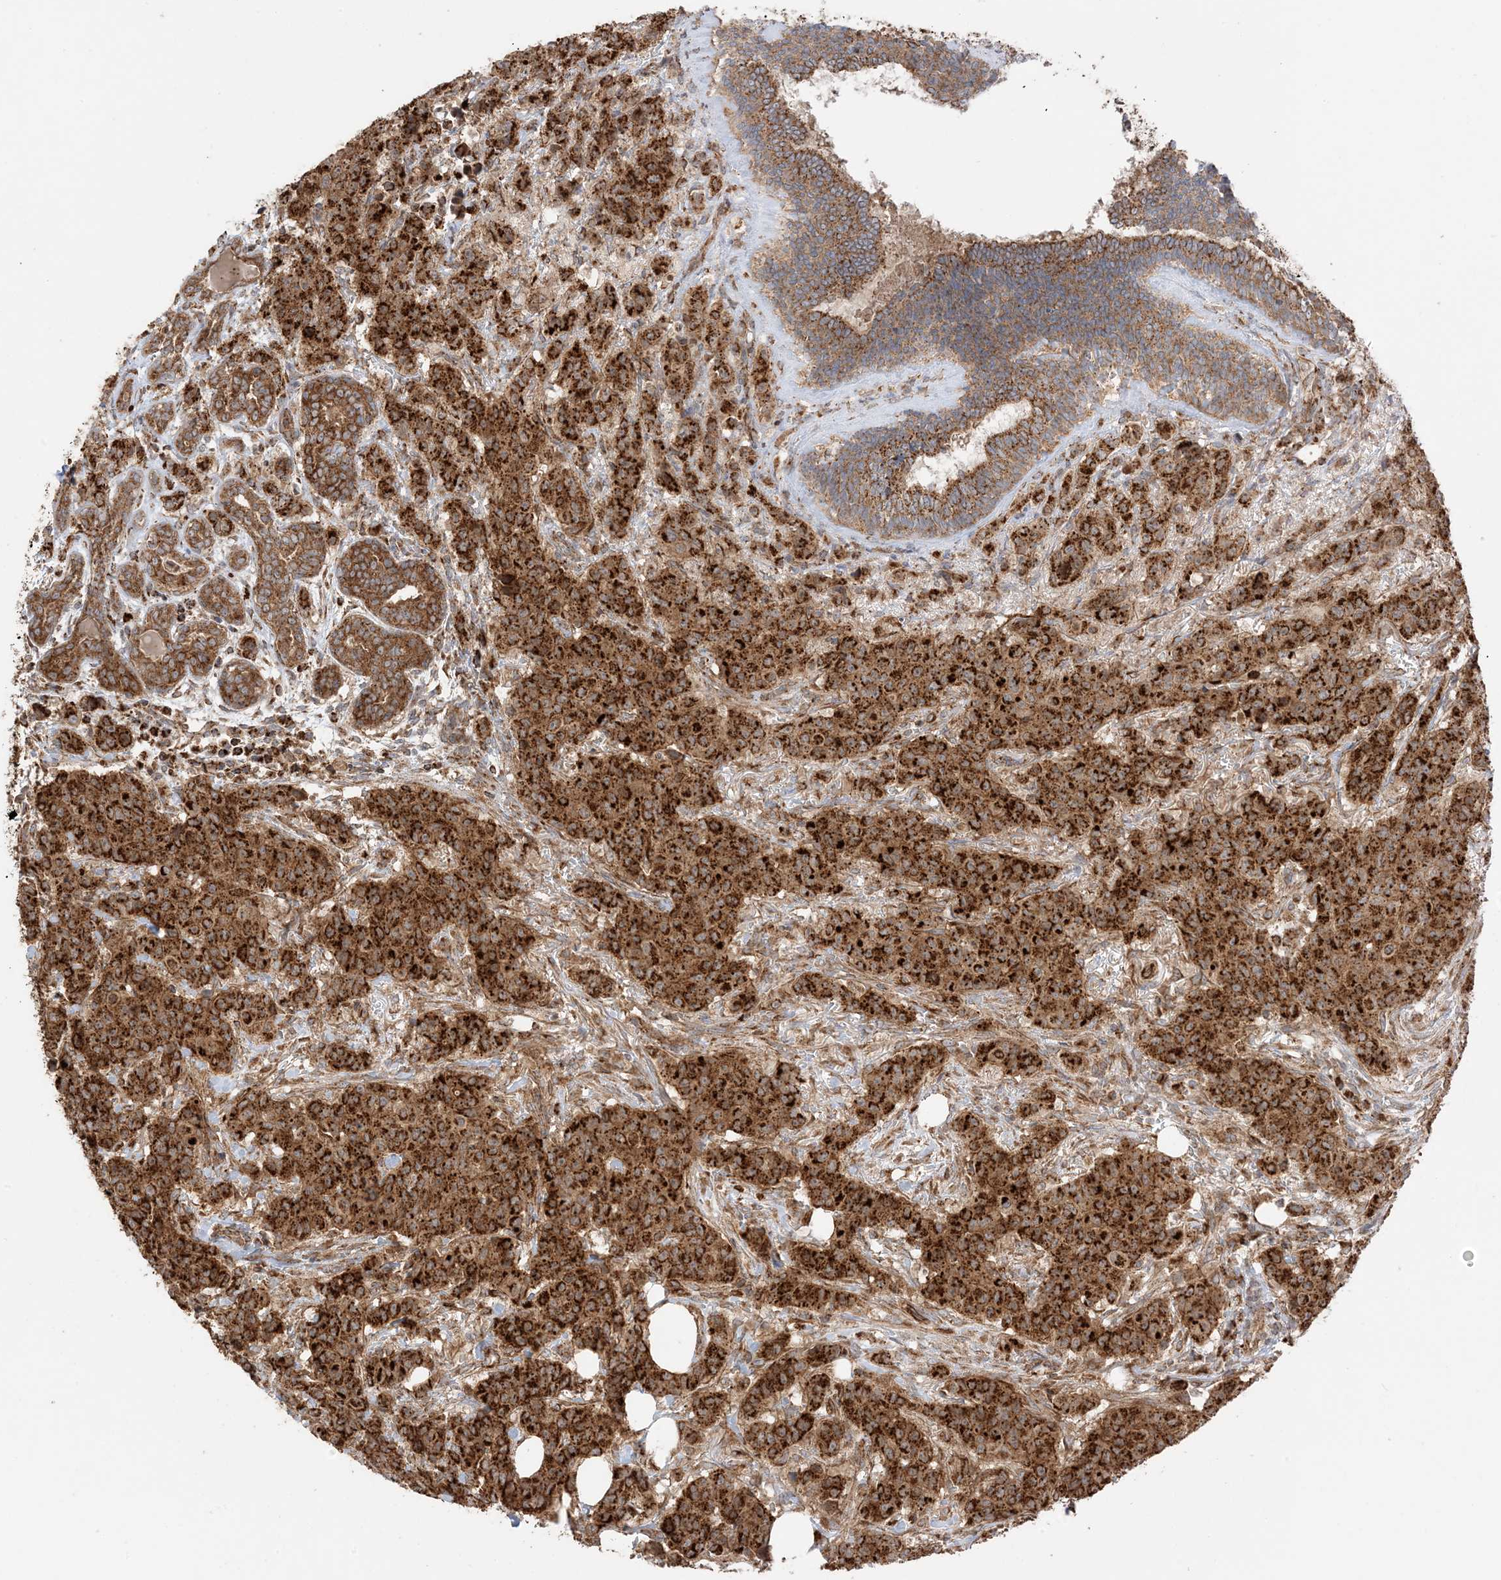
{"staining": {"intensity": "strong", "quantity": ">75%", "location": "cytoplasmic/membranous"}, "tissue": "breast cancer", "cell_type": "Tumor cells", "image_type": "cancer", "snomed": [{"axis": "morphology", "description": "Duct carcinoma"}, {"axis": "topography", "description": "Breast"}], "caption": "Tumor cells reveal high levels of strong cytoplasmic/membranous expression in approximately >75% of cells in human breast infiltrating ductal carcinoma.", "gene": "N4BP3", "patient": {"sex": "female", "age": 40}}